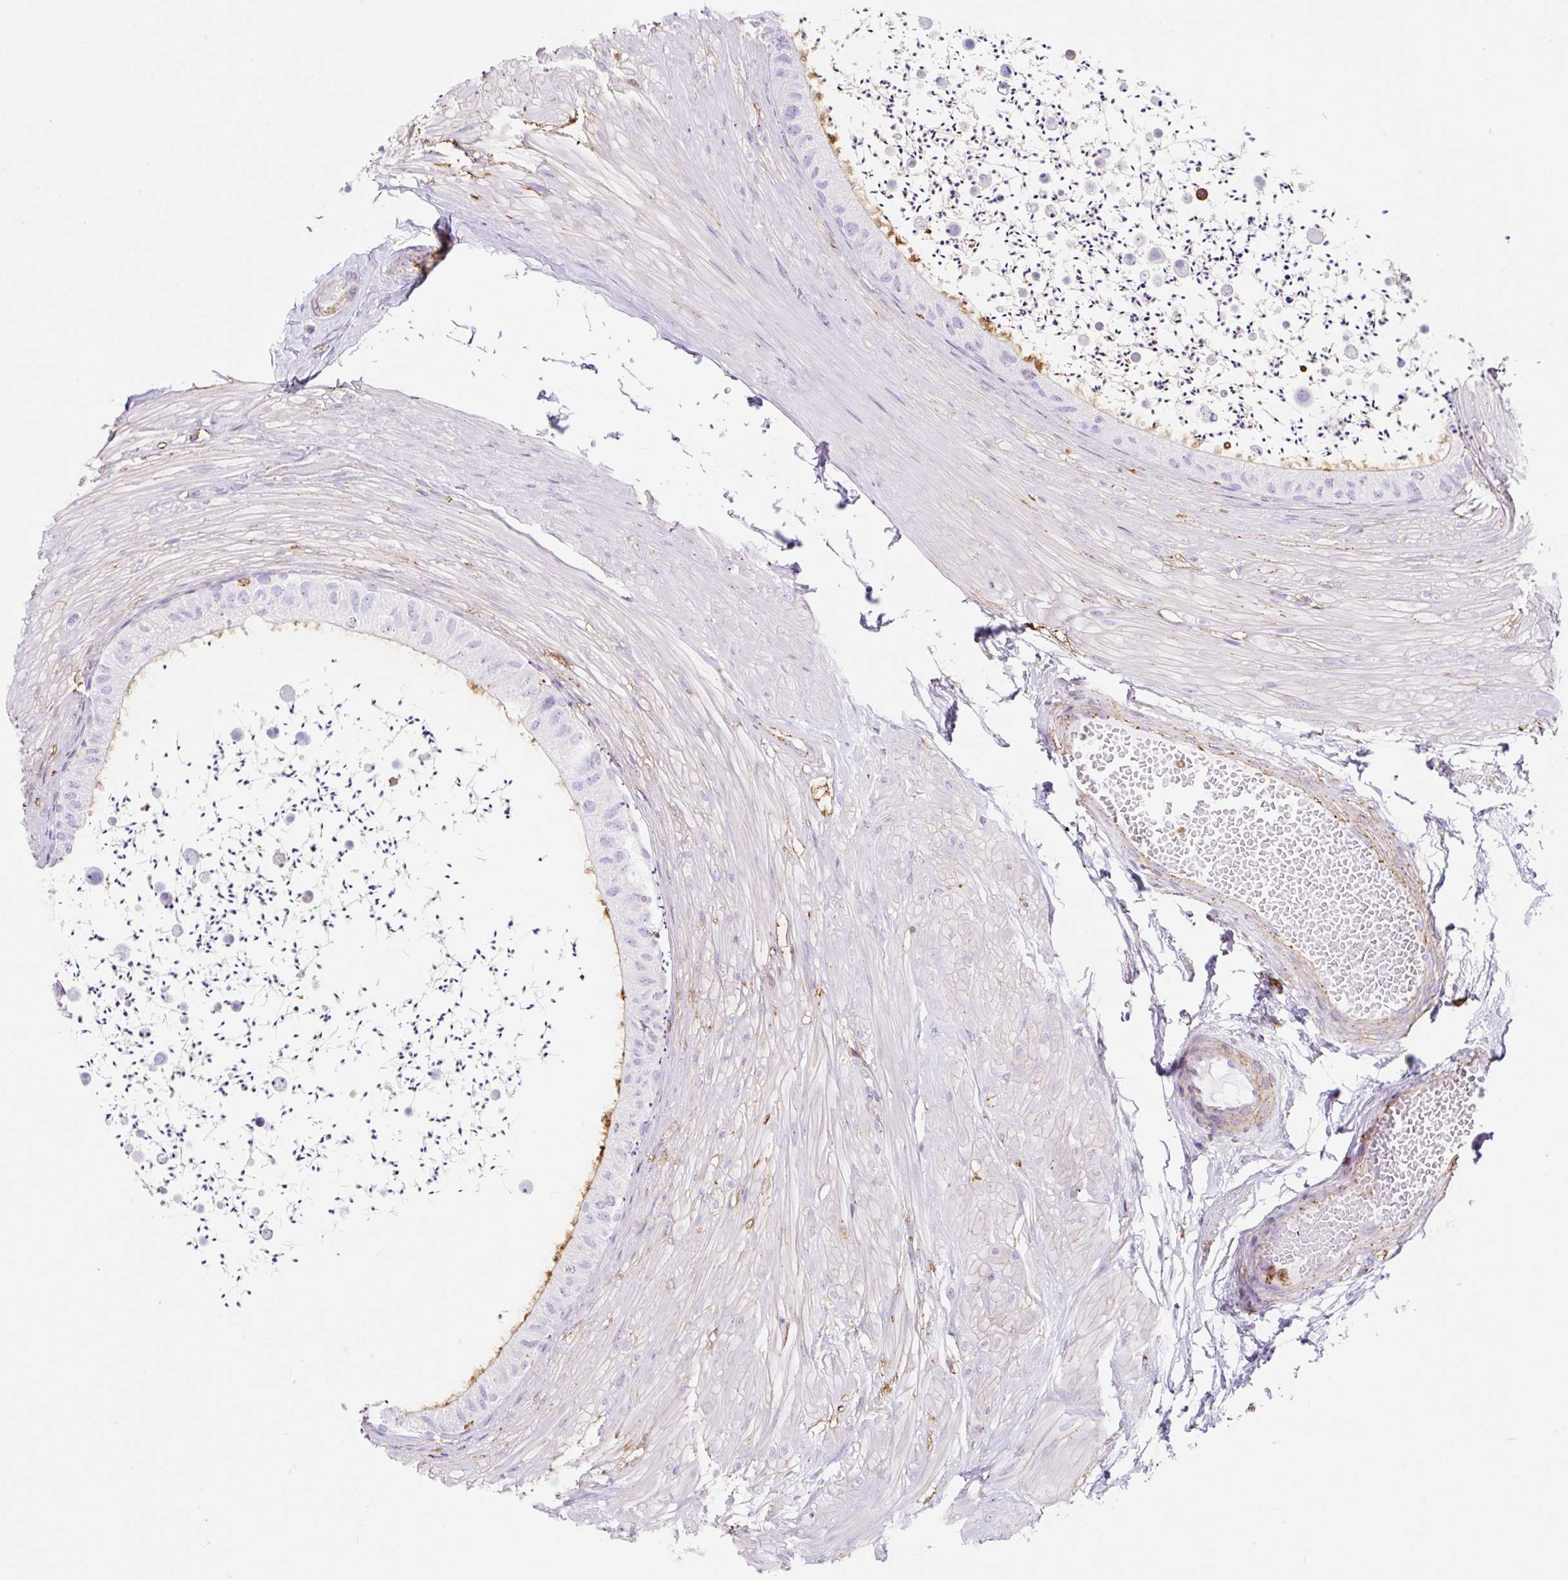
{"staining": {"intensity": "strong", "quantity": "<25%", "location": "cytoplasmic/membranous"}, "tissue": "epididymis", "cell_type": "Glandular cells", "image_type": "normal", "snomed": [{"axis": "morphology", "description": "Normal tissue, NOS"}, {"axis": "topography", "description": "Epididymis"}, {"axis": "topography", "description": "Peripheral nerve tissue"}], "caption": "High-magnification brightfield microscopy of benign epididymis stained with DAB (3,3'-diaminobenzidine) (brown) and counterstained with hematoxylin (blue). glandular cells exhibit strong cytoplasmic/membranous staining is seen in about<25% of cells.", "gene": "MTTP", "patient": {"sex": "male", "age": 32}}